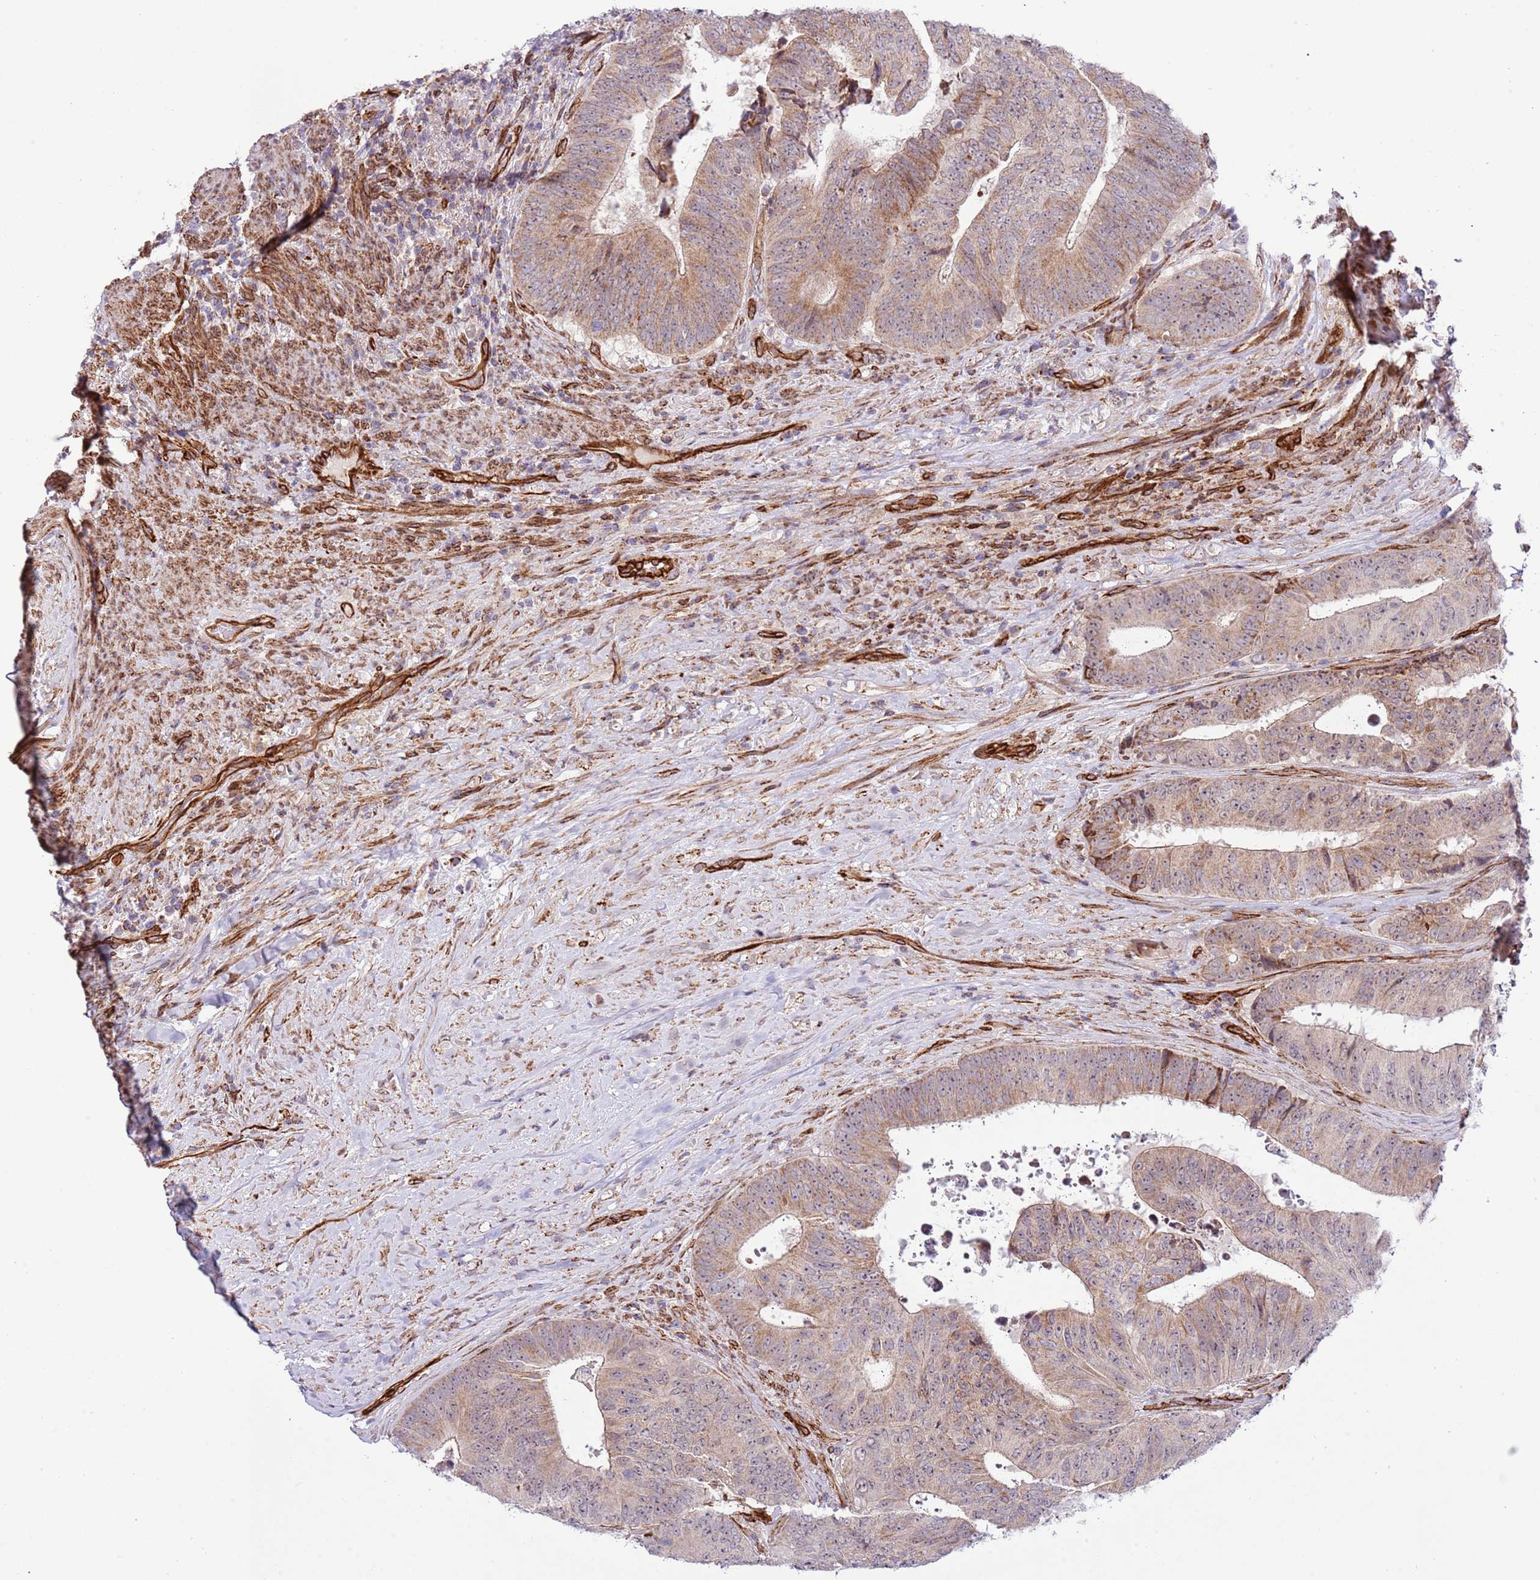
{"staining": {"intensity": "moderate", "quantity": ">75%", "location": "cytoplasmic/membranous"}, "tissue": "colorectal cancer", "cell_type": "Tumor cells", "image_type": "cancer", "snomed": [{"axis": "morphology", "description": "Adenocarcinoma, NOS"}, {"axis": "topography", "description": "Rectum"}], "caption": "There is medium levels of moderate cytoplasmic/membranous expression in tumor cells of adenocarcinoma (colorectal), as demonstrated by immunohistochemical staining (brown color).", "gene": "NEK3", "patient": {"sex": "male", "age": 72}}